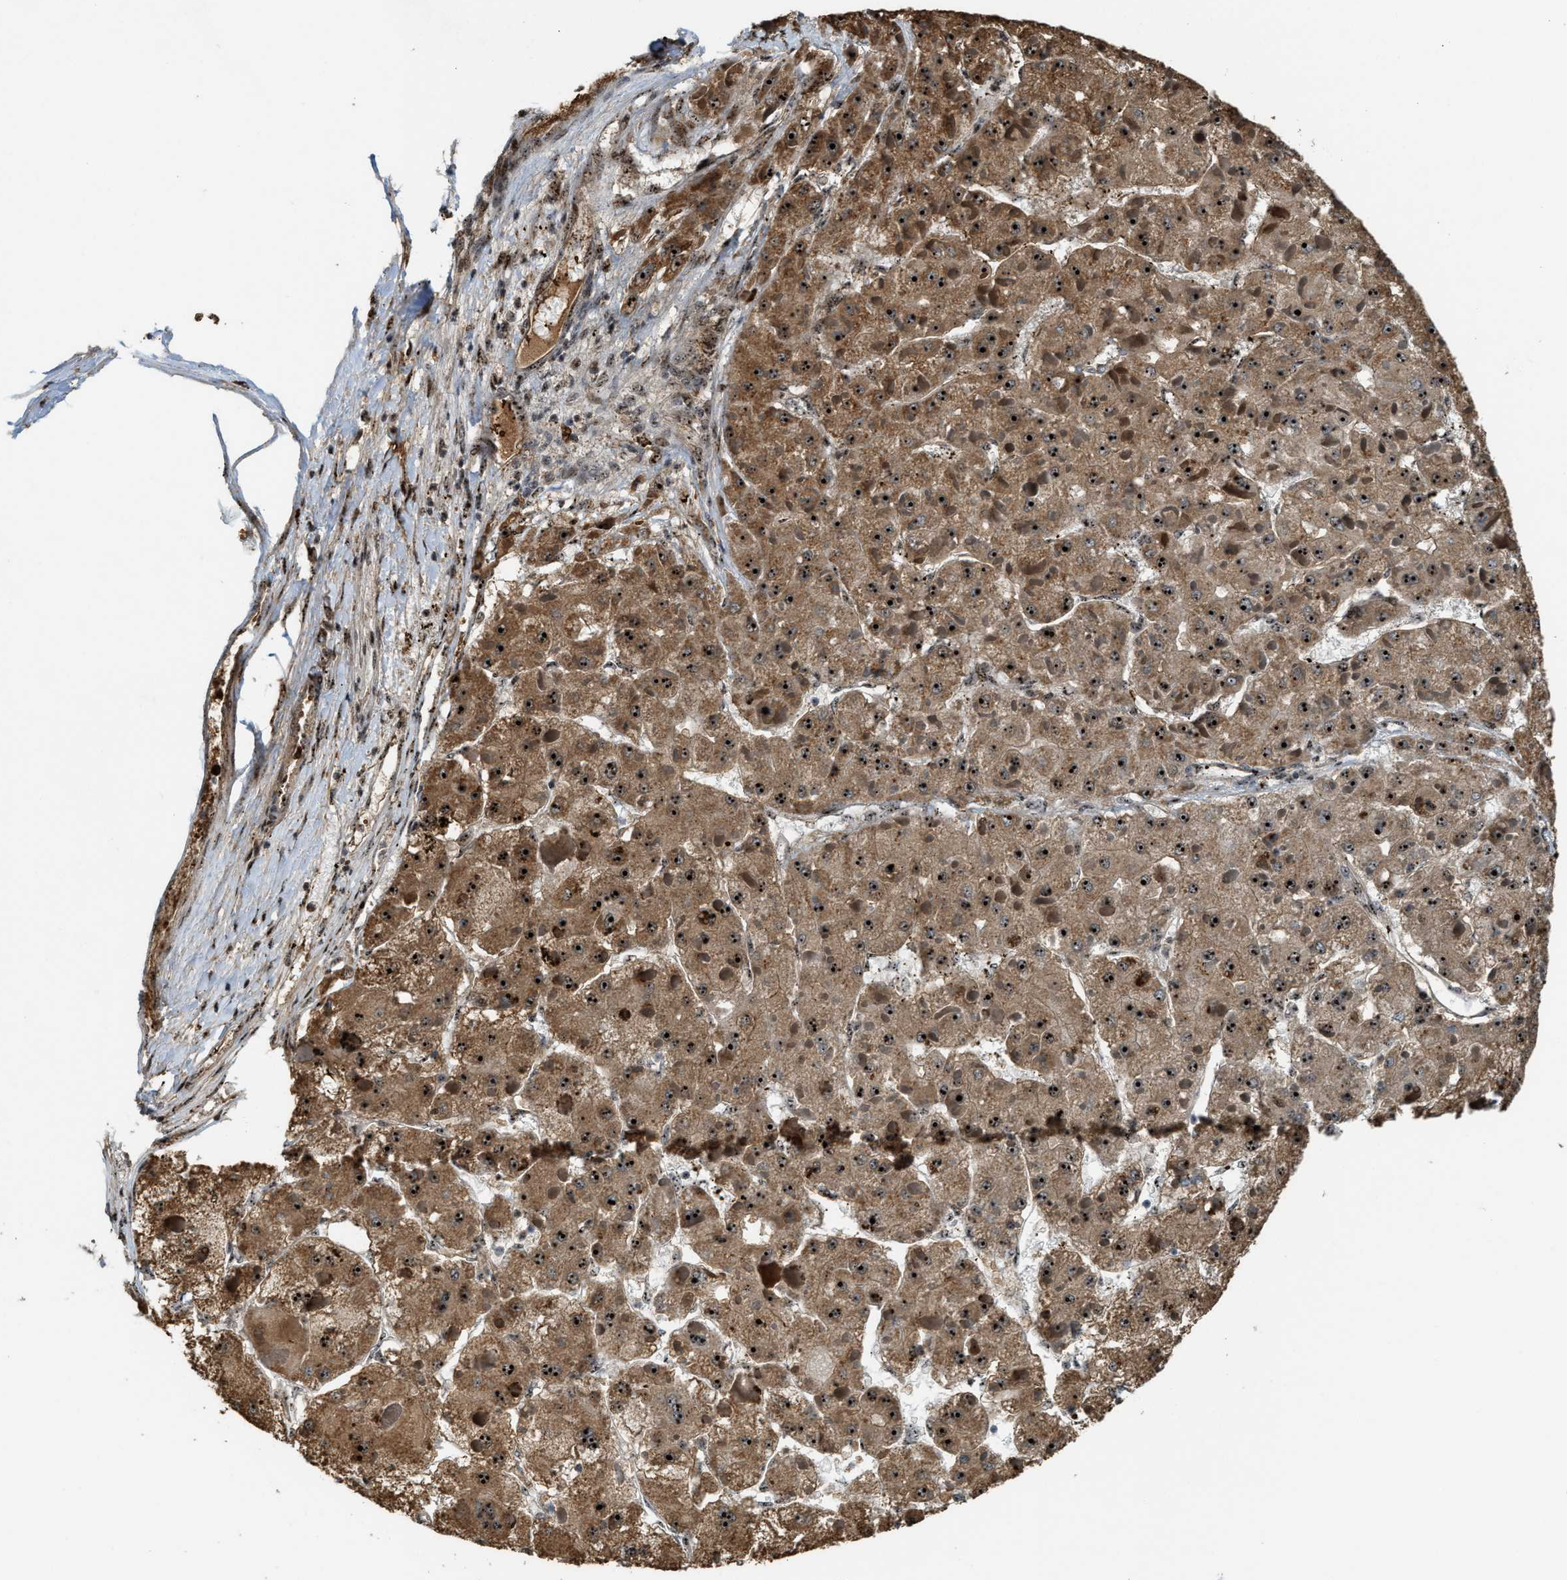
{"staining": {"intensity": "strong", "quantity": ">75%", "location": "cytoplasmic/membranous,nuclear"}, "tissue": "liver cancer", "cell_type": "Tumor cells", "image_type": "cancer", "snomed": [{"axis": "morphology", "description": "Carcinoma, Hepatocellular, NOS"}, {"axis": "topography", "description": "Liver"}], "caption": "Immunohistochemical staining of human liver cancer (hepatocellular carcinoma) shows strong cytoplasmic/membranous and nuclear protein expression in approximately >75% of tumor cells.", "gene": "ZNF687", "patient": {"sex": "female", "age": 73}}